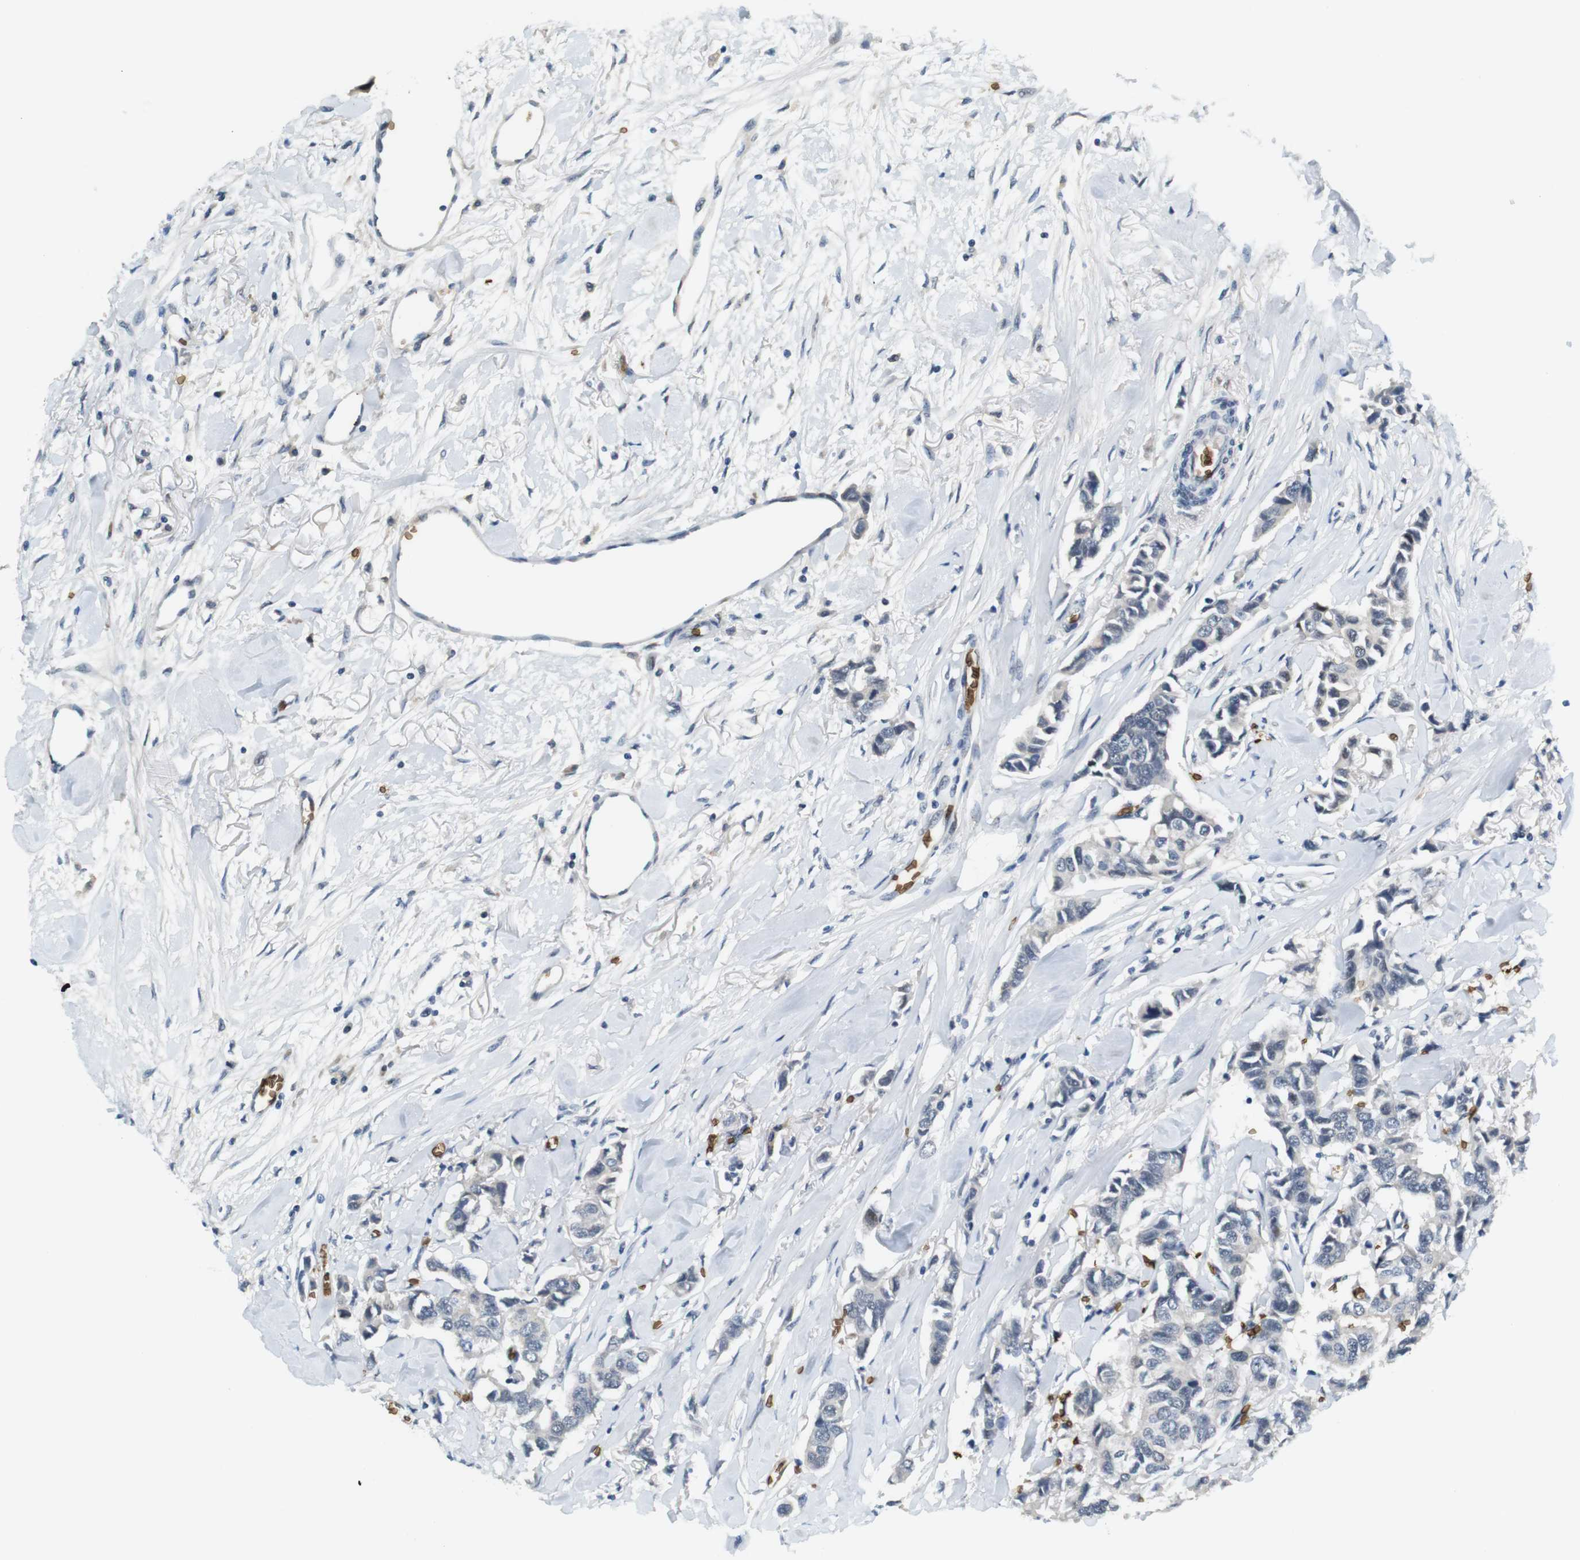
{"staining": {"intensity": "negative", "quantity": "none", "location": "none"}, "tissue": "breast cancer", "cell_type": "Tumor cells", "image_type": "cancer", "snomed": [{"axis": "morphology", "description": "Duct carcinoma"}, {"axis": "topography", "description": "Breast"}], "caption": "Immunohistochemistry of human breast intraductal carcinoma shows no positivity in tumor cells.", "gene": "SLC4A1", "patient": {"sex": "female", "age": 80}}